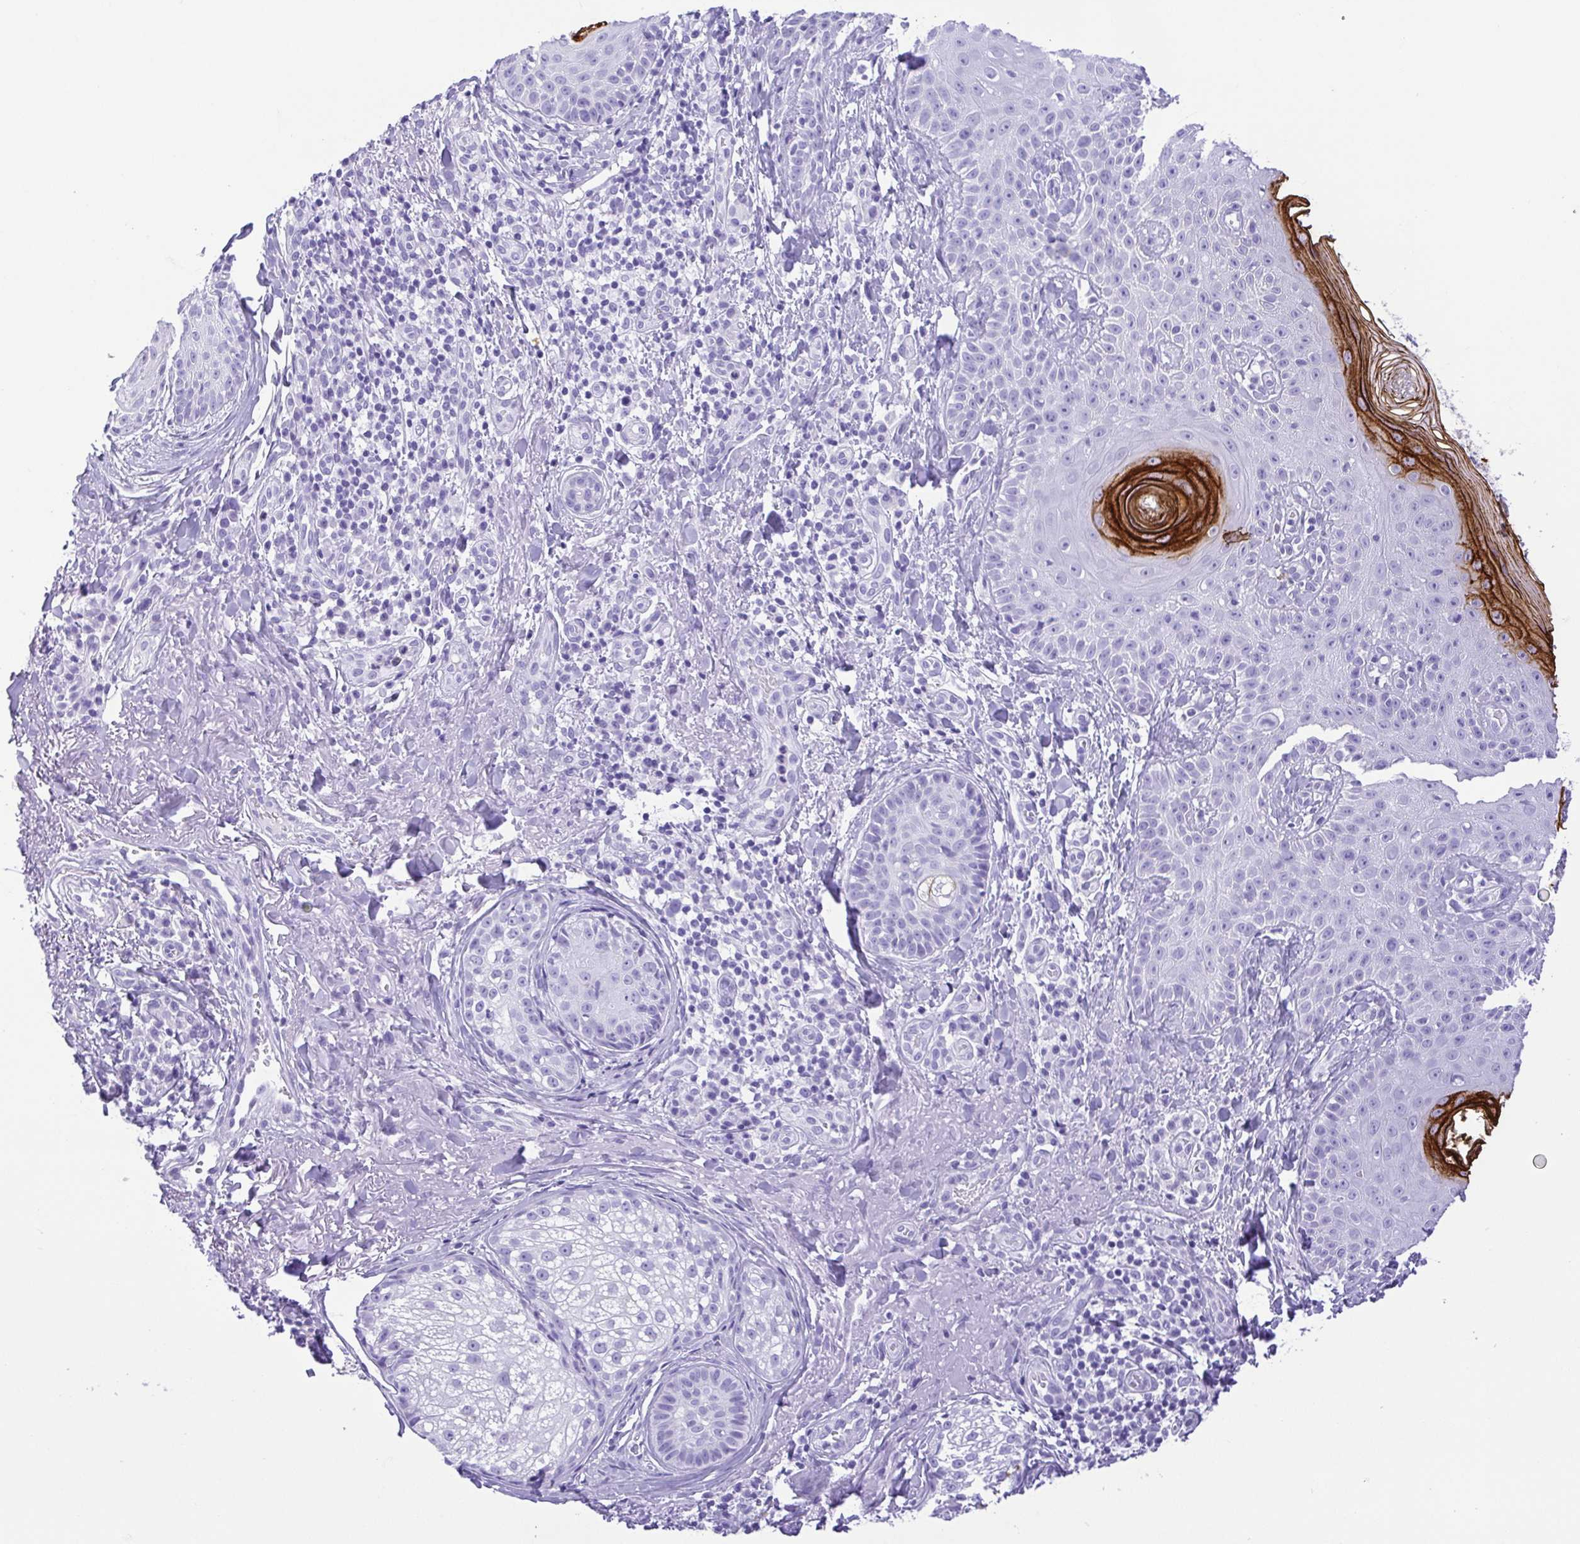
{"staining": {"intensity": "negative", "quantity": "none", "location": "none"}, "tissue": "skin cancer", "cell_type": "Tumor cells", "image_type": "cancer", "snomed": [{"axis": "morphology", "description": "Basal cell carcinoma"}, {"axis": "topography", "description": "Skin"}], "caption": "DAB (3,3'-diaminobenzidine) immunohistochemical staining of skin basal cell carcinoma shows no significant positivity in tumor cells.", "gene": "CDSN", "patient": {"sex": "male", "age": 65}}